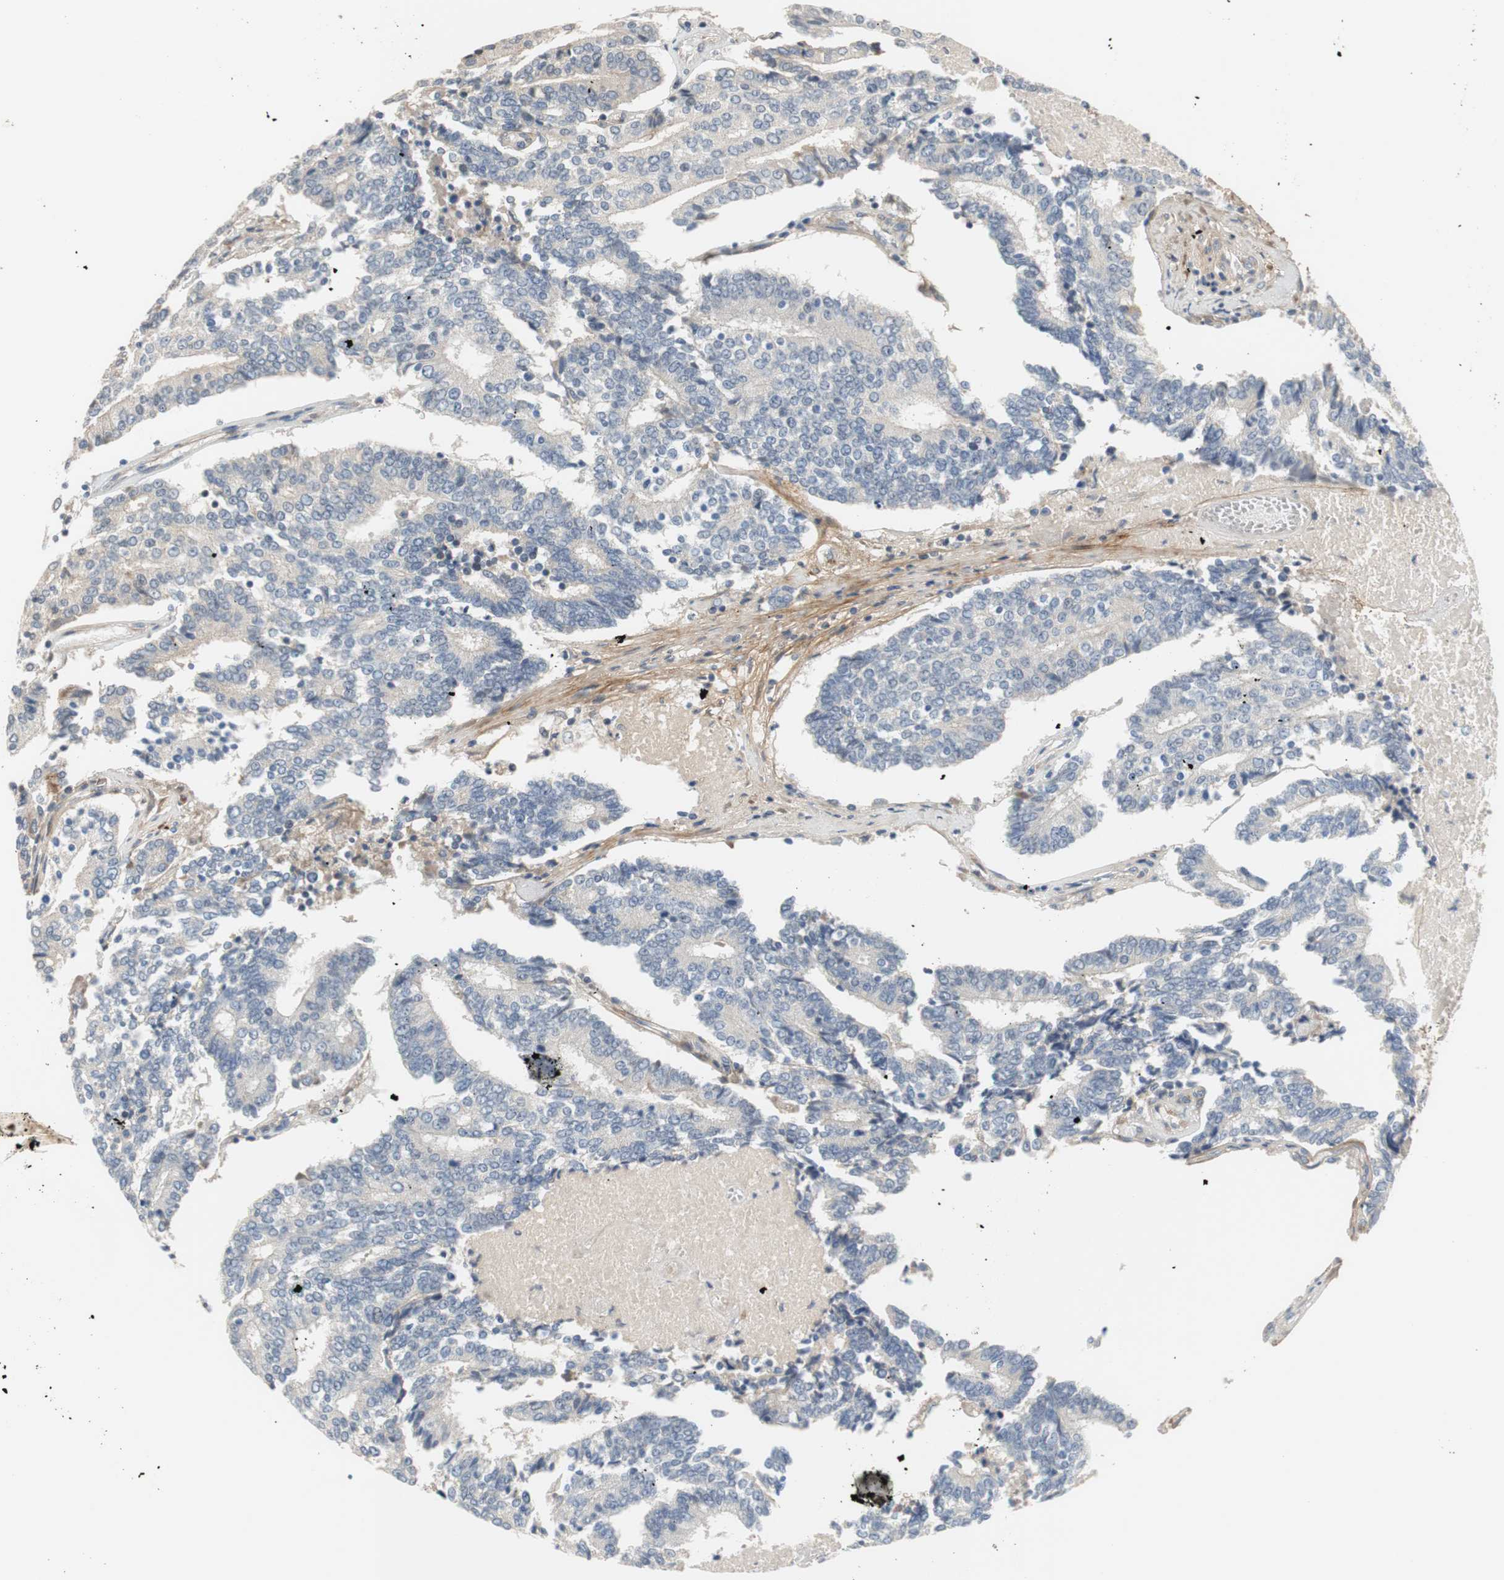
{"staining": {"intensity": "weak", "quantity": "25%-75%", "location": "cytoplasmic/membranous"}, "tissue": "prostate cancer", "cell_type": "Tumor cells", "image_type": "cancer", "snomed": [{"axis": "morphology", "description": "Adenocarcinoma, High grade"}, {"axis": "topography", "description": "Prostate"}], "caption": "An image of human prostate cancer (high-grade adenocarcinoma) stained for a protein displays weak cytoplasmic/membranous brown staining in tumor cells.", "gene": "COL12A1", "patient": {"sex": "male", "age": 55}}